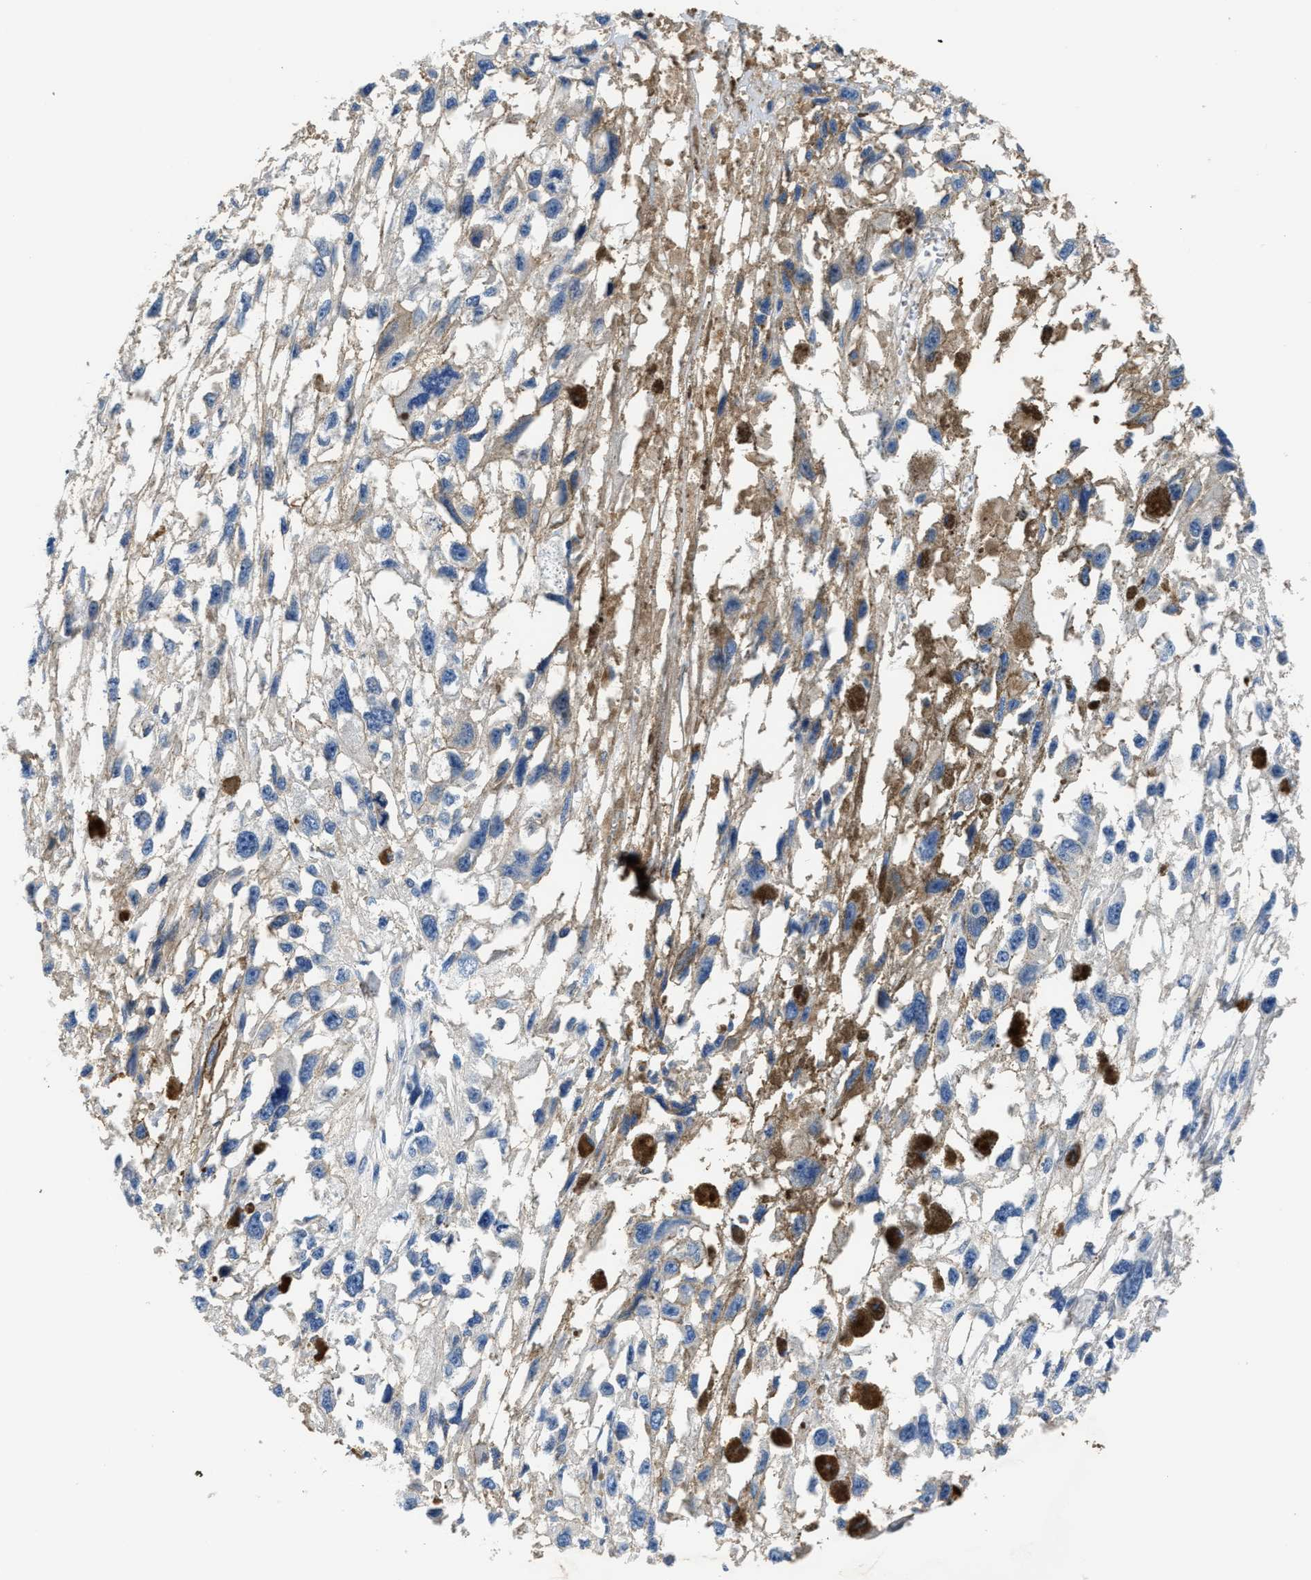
{"staining": {"intensity": "negative", "quantity": "none", "location": "none"}, "tissue": "melanoma", "cell_type": "Tumor cells", "image_type": "cancer", "snomed": [{"axis": "morphology", "description": "Malignant melanoma, Metastatic site"}, {"axis": "topography", "description": "Lymph node"}], "caption": "This image is of melanoma stained with IHC to label a protein in brown with the nuclei are counter-stained blue. There is no positivity in tumor cells. Nuclei are stained in blue.", "gene": "TRAF6", "patient": {"sex": "male", "age": 59}}